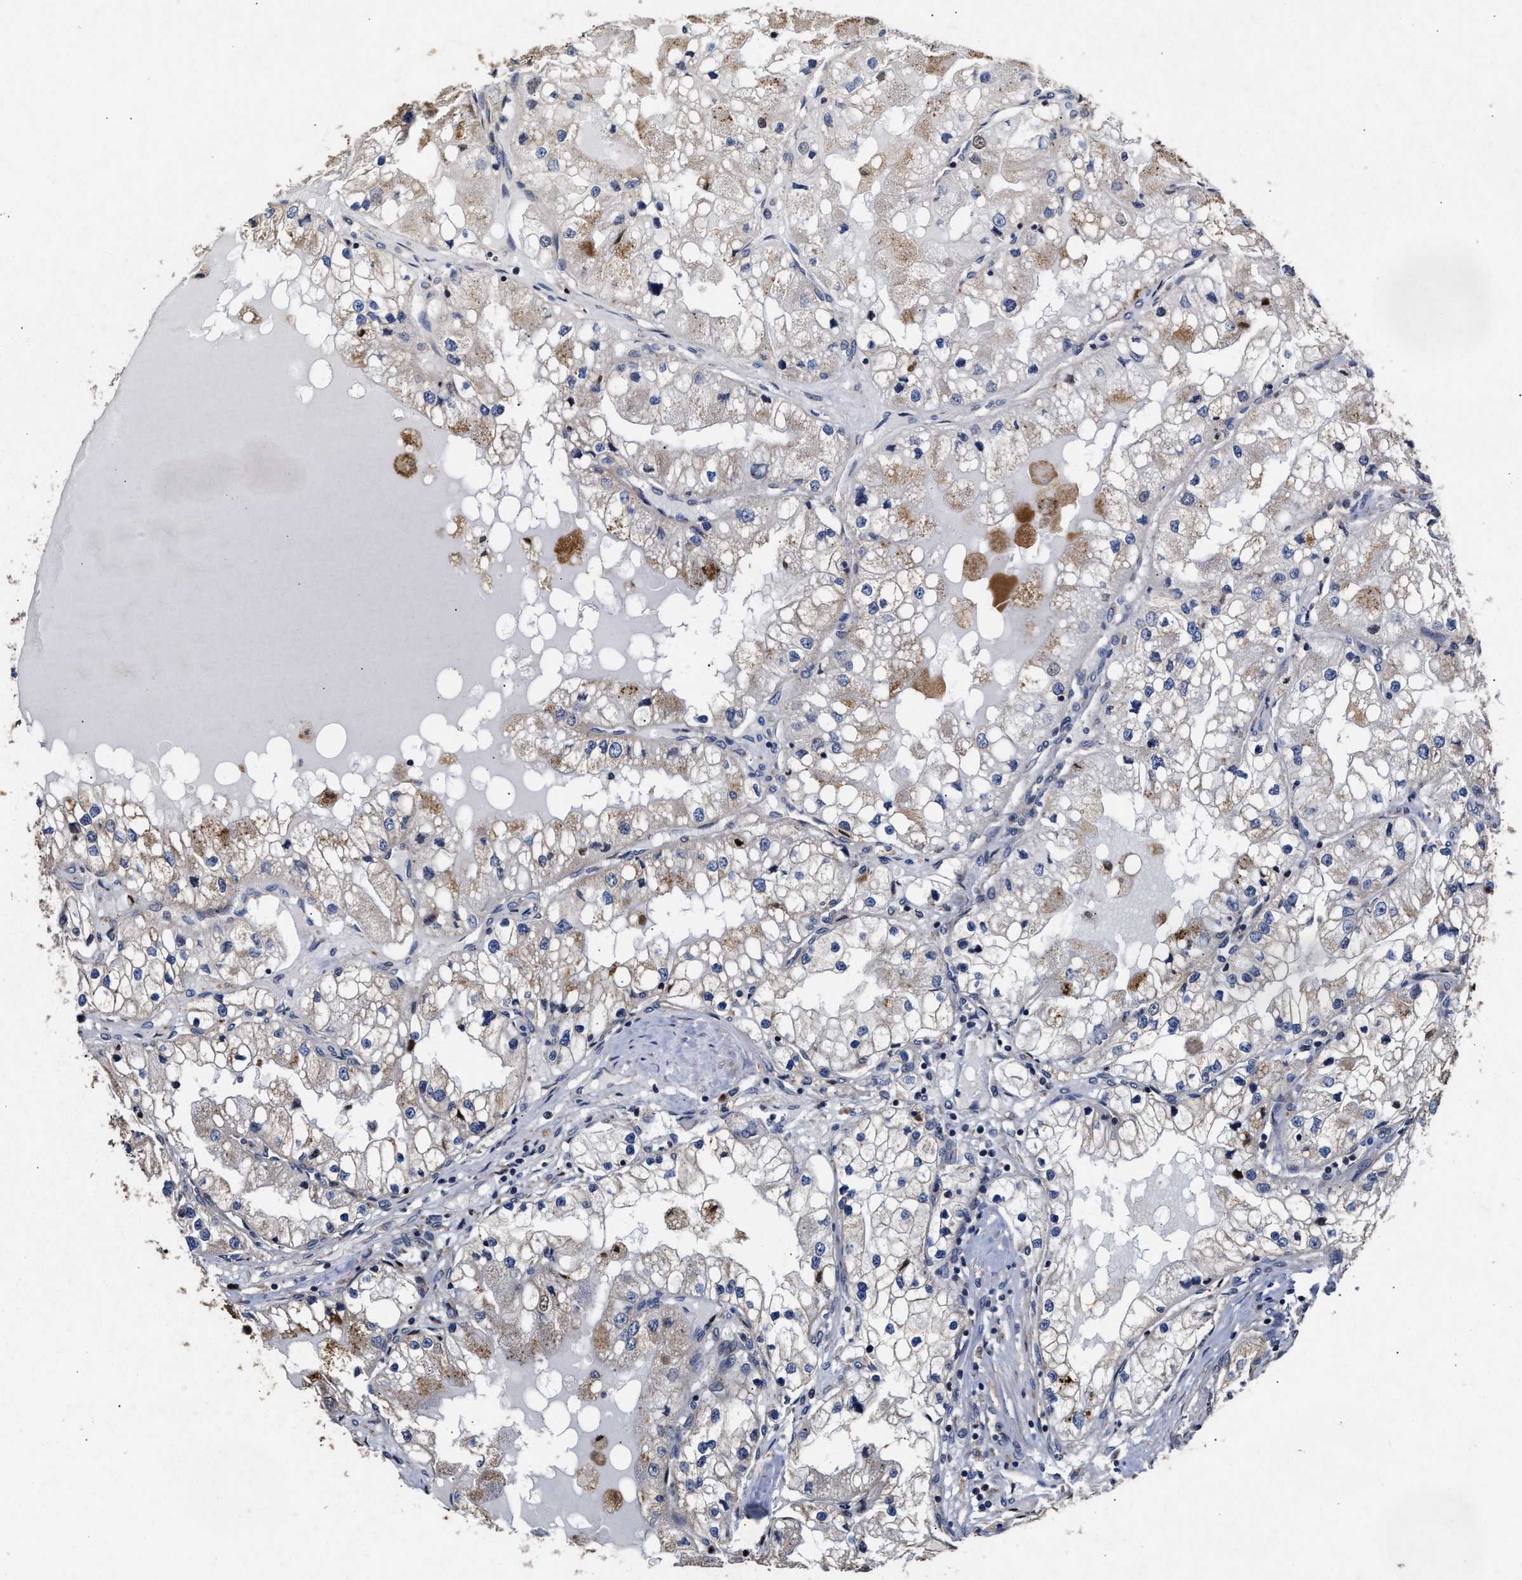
{"staining": {"intensity": "moderate", "quantity": "25%-75%", "location": "cytoplasmic/membranous"}, "tissue": "renal cancer", "cell_type": "Tumor cells", "image_type": "cancer", "snomed": [{"axis": "morphology", "description": "Adenocarcinoma, NOS"}, {"axis": "topography", "description": "Kidney"}], "caption": "This micrograph demonstrates adenocarcinoma (renal) stained with immunohistochemistry (IHC) to label a protein in brown. The cytoplasmic/membranous of tumor cells show moderate positivity for the protein. Nuclei are counter-stained blue.", "gene": "GOSR1", "patient": {"sex": "male", "age": 68}}